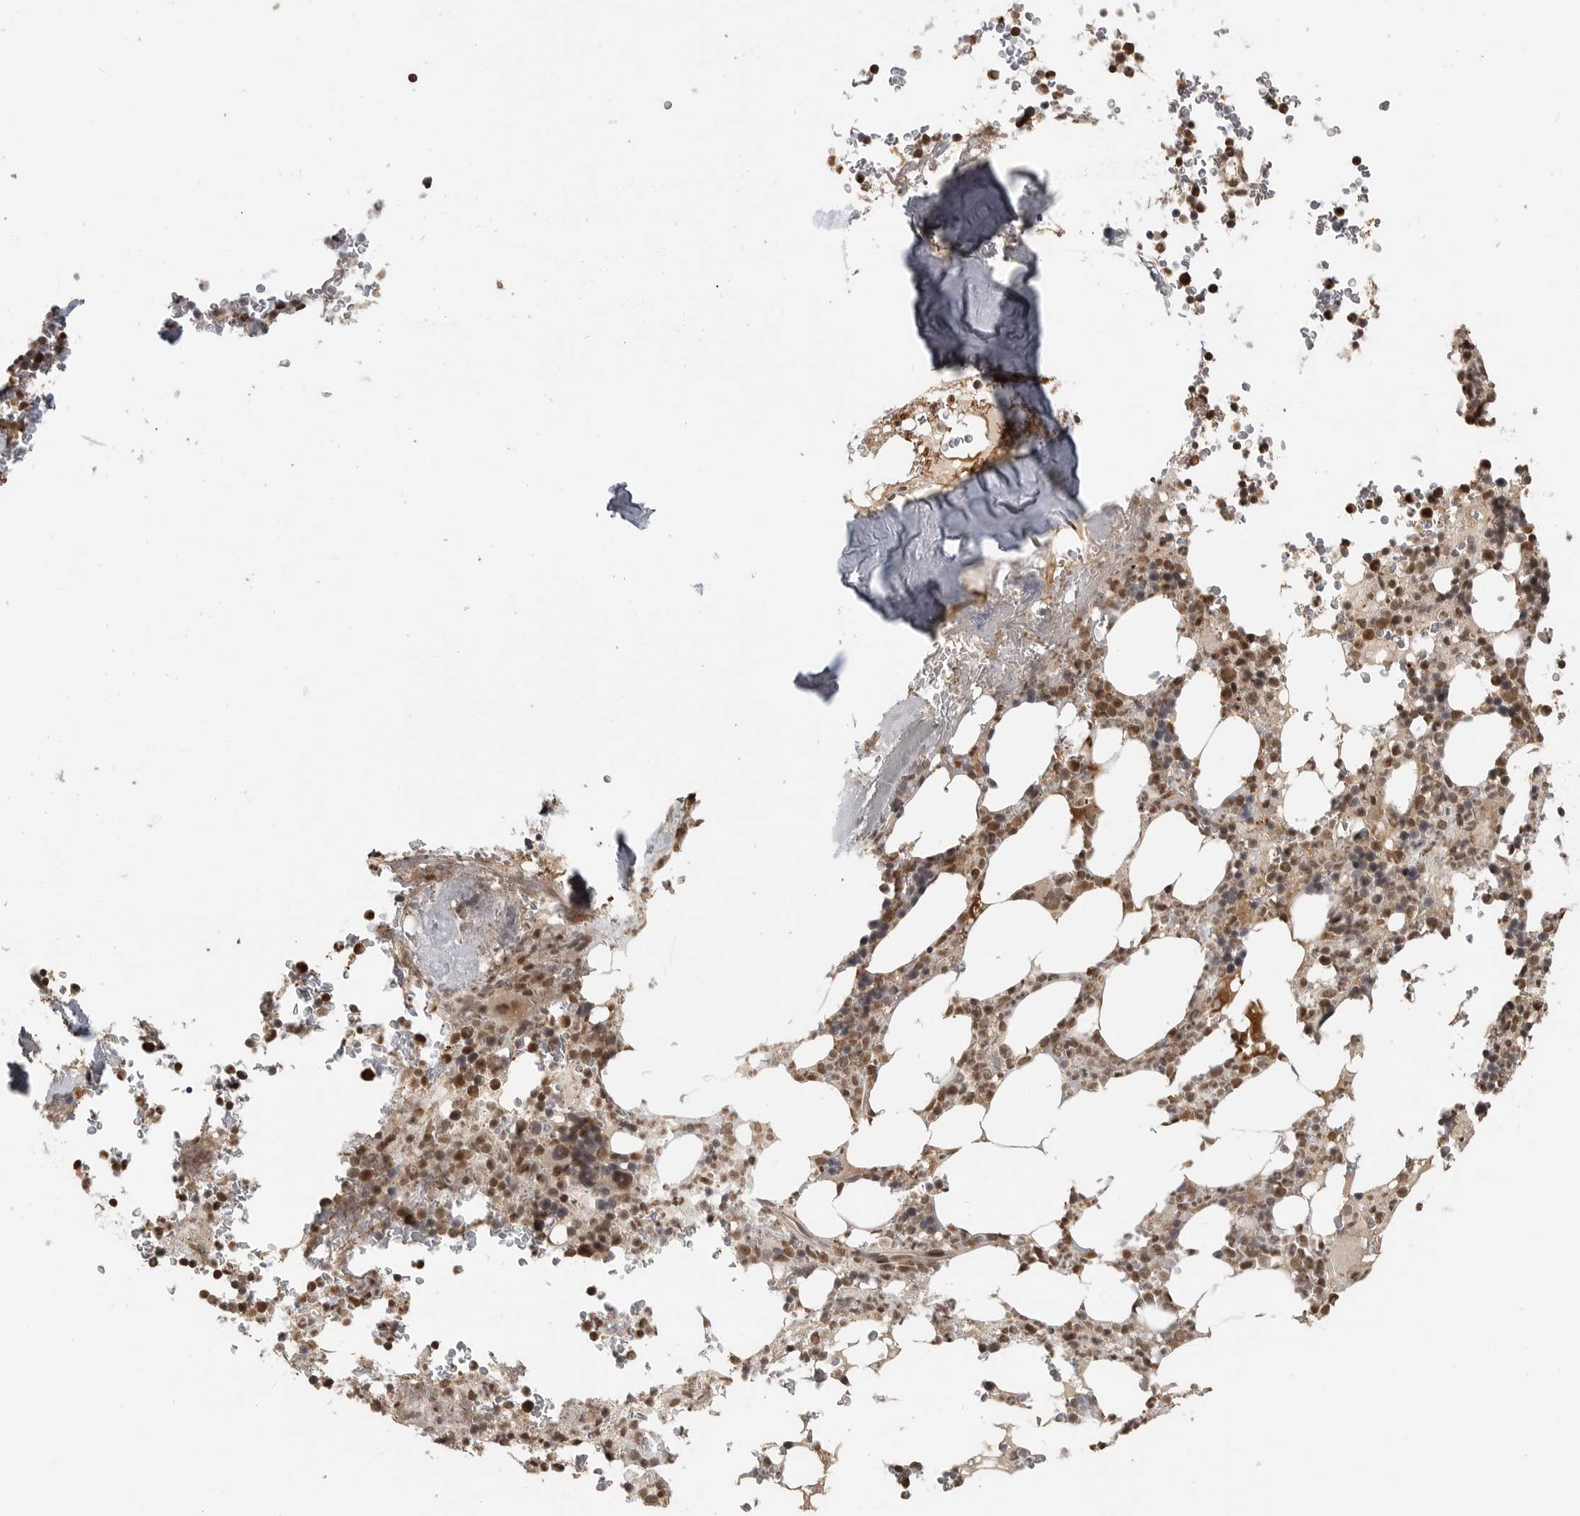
{"staining": {"intensity": "moderate", "quantity": ">75%", "location": "nuclear"}, "tissue": "bone marrow", "cell_type": "Hematopoietic cells", "image_type": "normal", "snomed": [{"axis": "morphology", "description": "Normal tissue, NOS"}, {"axis": "topography", "description": "Bone marrow"}], "caption": "Protein staining reveals moderate nuclear positivity in approximately >75% of hematopoietic cells in benign bone marrow.", "gene": "CLOCK", "patient": {"sex": "male", "age": 58}}